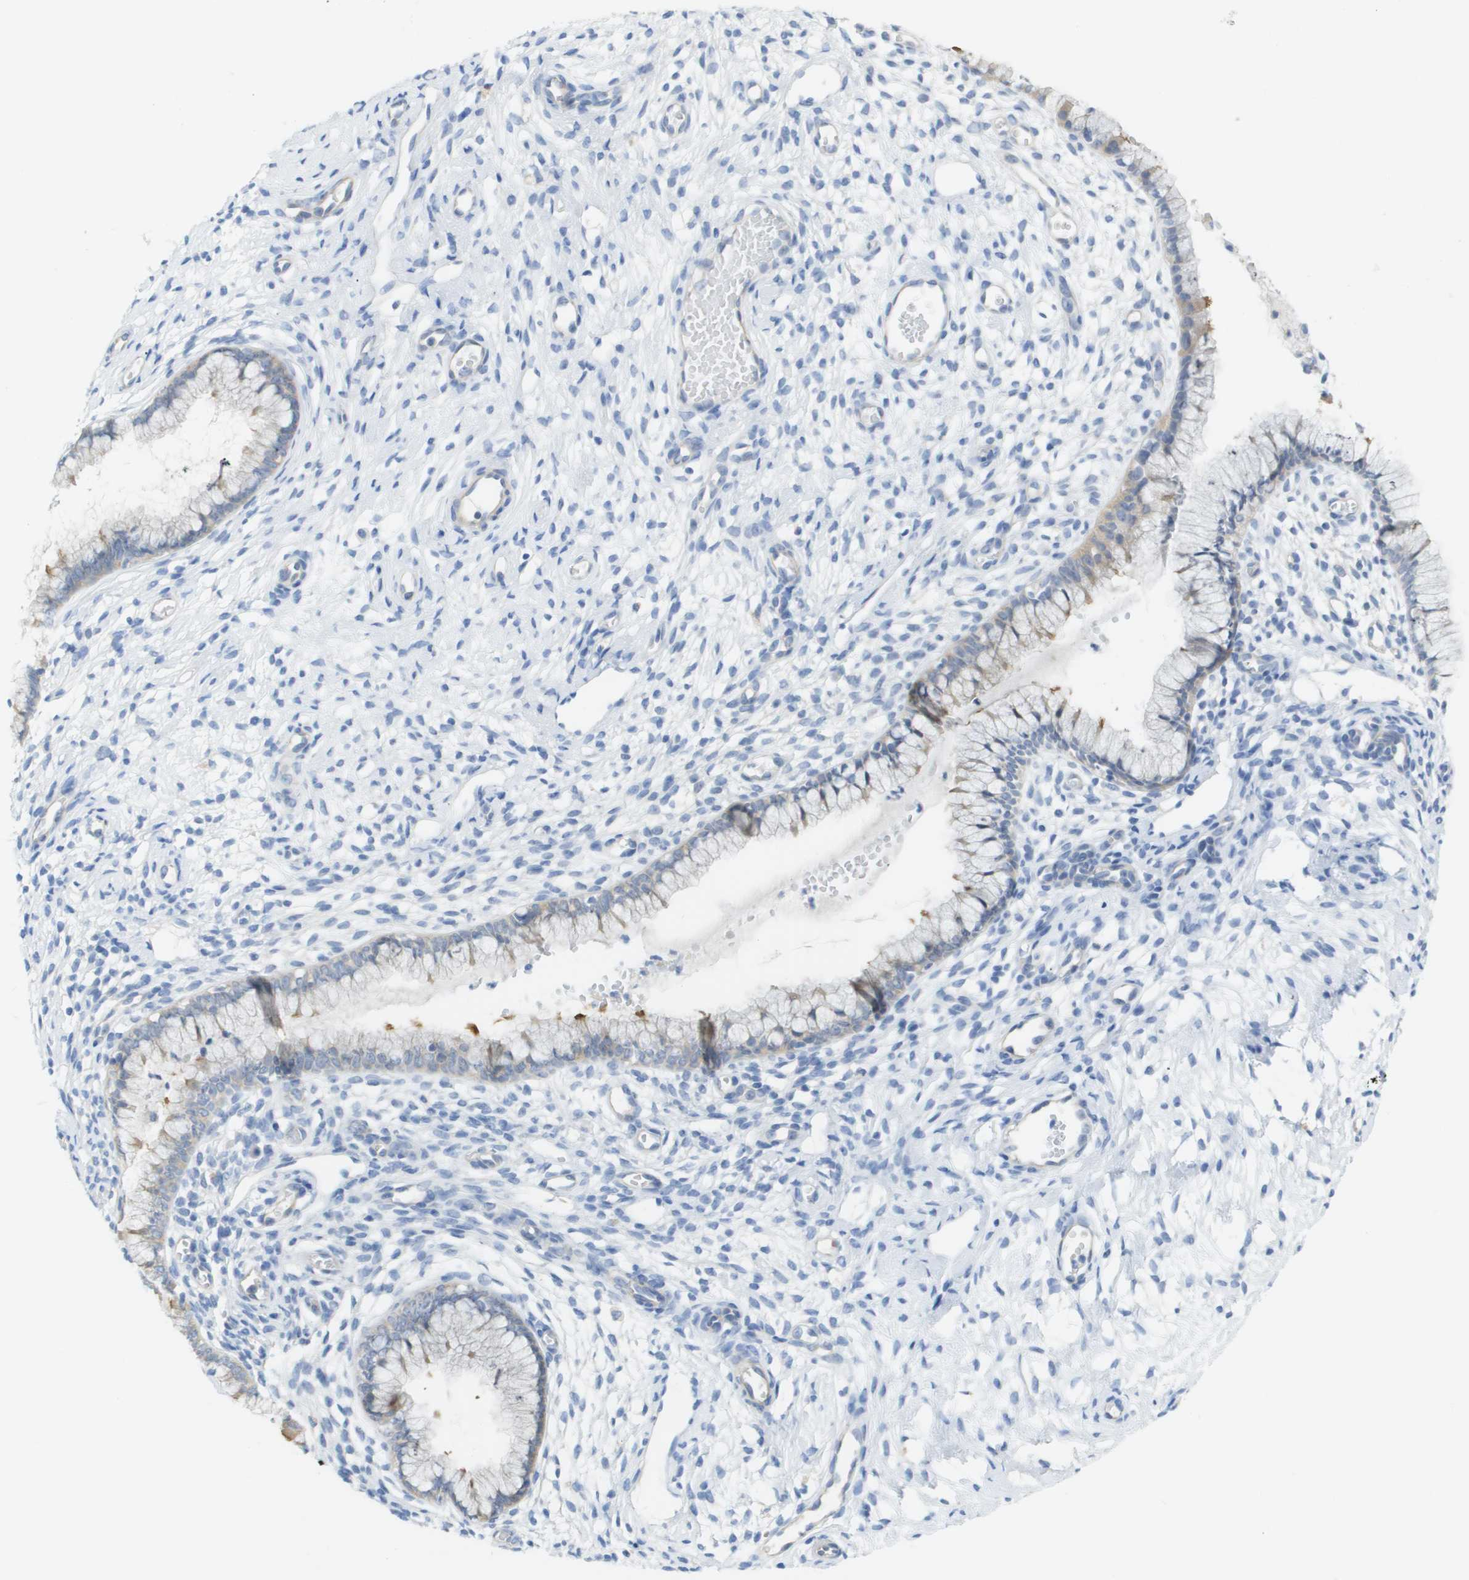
{"staining": {"intensity": "weak", "quantity": "<25%", "location": "cytoplasmic/membranous"}, "tissue": "cervix", "cell_type": "Glandular cells", "image_type": "normal", "snomed": [{"axis": "morphology", "description": "Normal tissue, NOS"}, {"axis": "topography", "description": "Cervix"}], "caption": "This is an immunohistochemistry micrograph of unremarkable cervix. There is no staining in glandular cells.", "gene": "MYL3", "patient": {"sex": "female", "age": 65}}